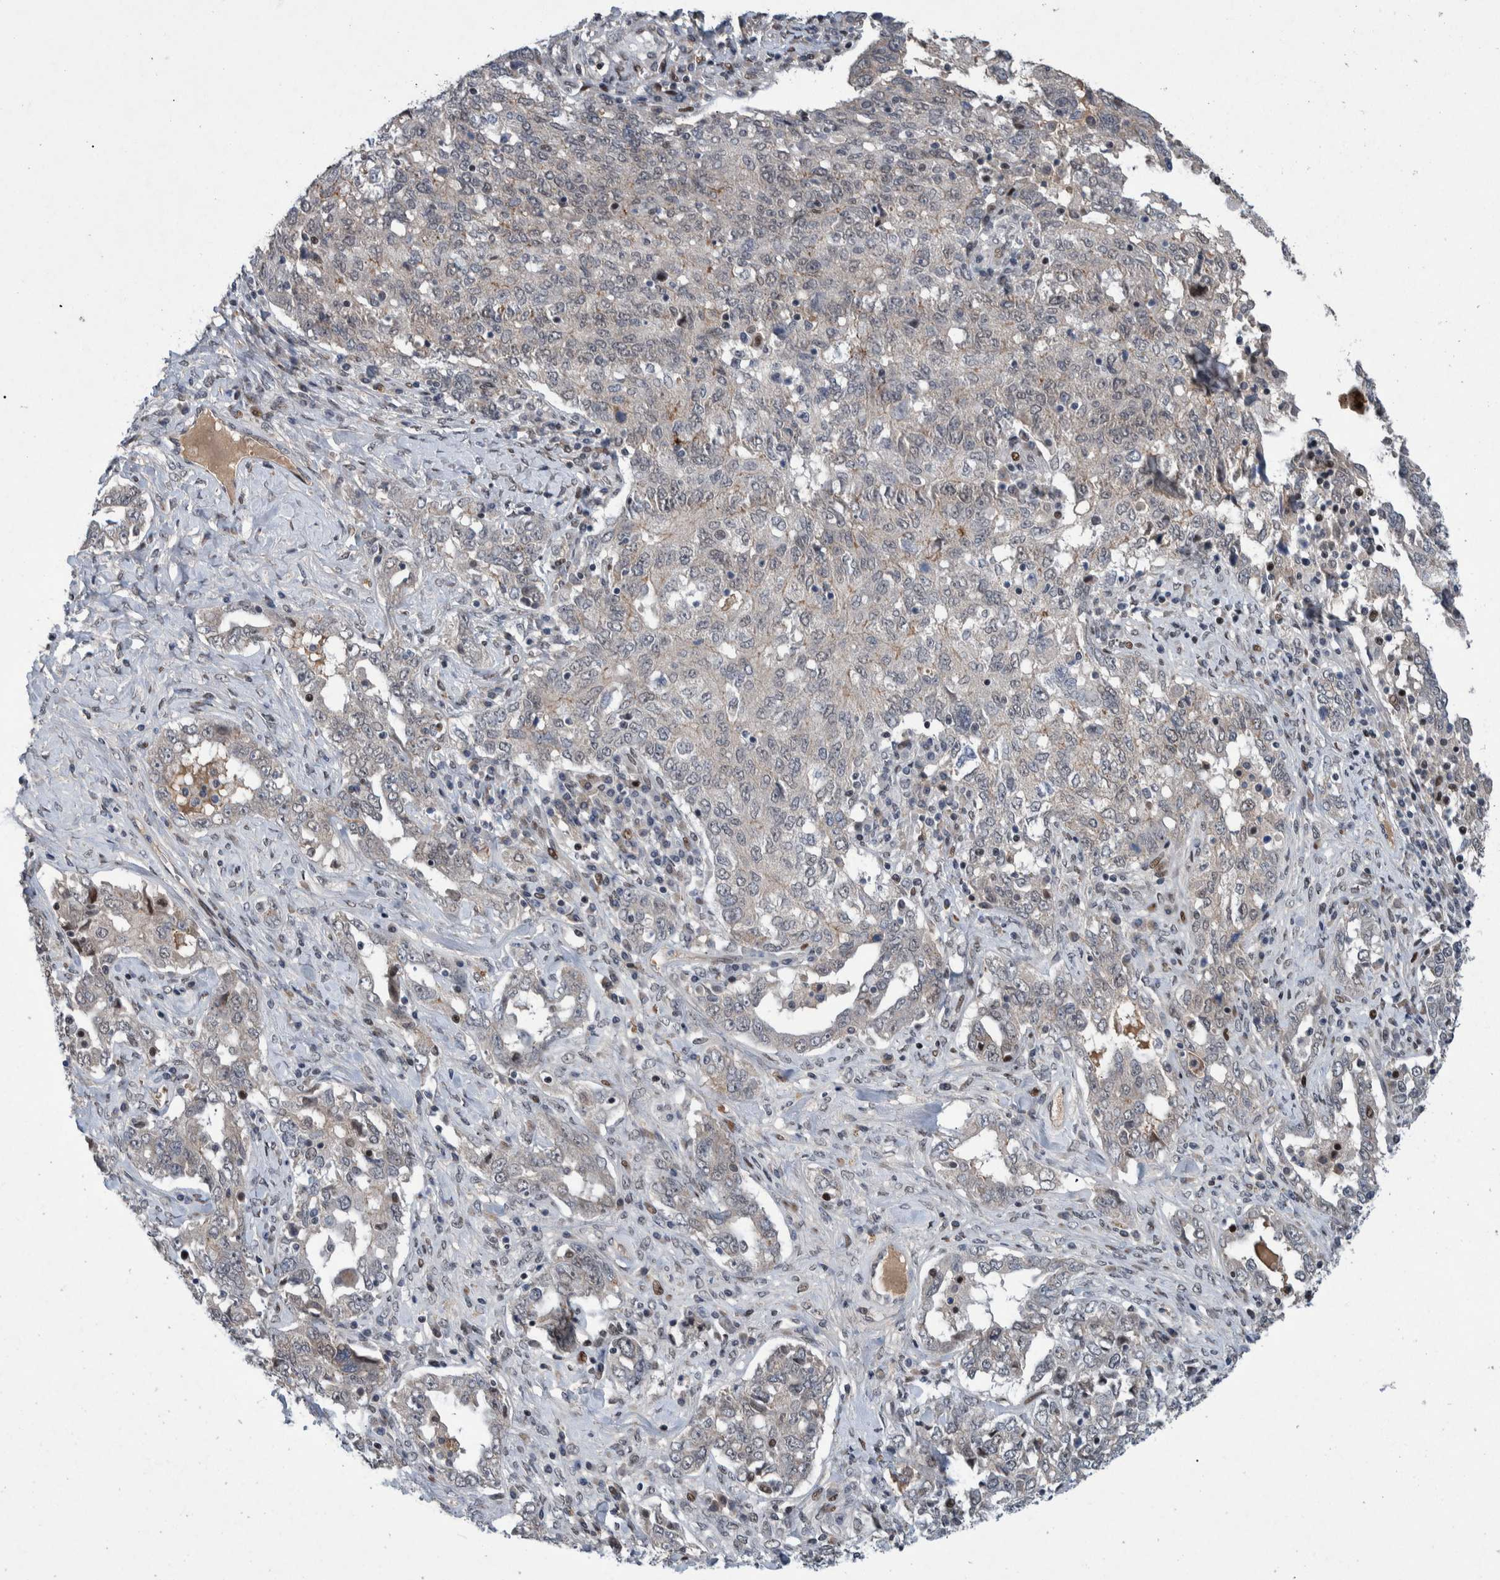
{"staining": {"intensity": "negative", "quantity": "none", "location": "none"}, "tissue": "ovarian cancer", "cell_type": "Tumor cells", "image_type": "cancer", "snomed": [{"axis": "morphology", "description": "Carcinoma, endometroid"}, {"axis": "topography", "description": "Ovary"}], "caption": "Tumor cells are negative for protein expression in human ovarian cancer. The staining was performed using DAB to visualize the protein expression in brown, while the nuclei were stained in blue with hematoxylin (Magnification: 20x).", "gene": "ESRP1", "patient": {"sex": "female", "age": 62}}